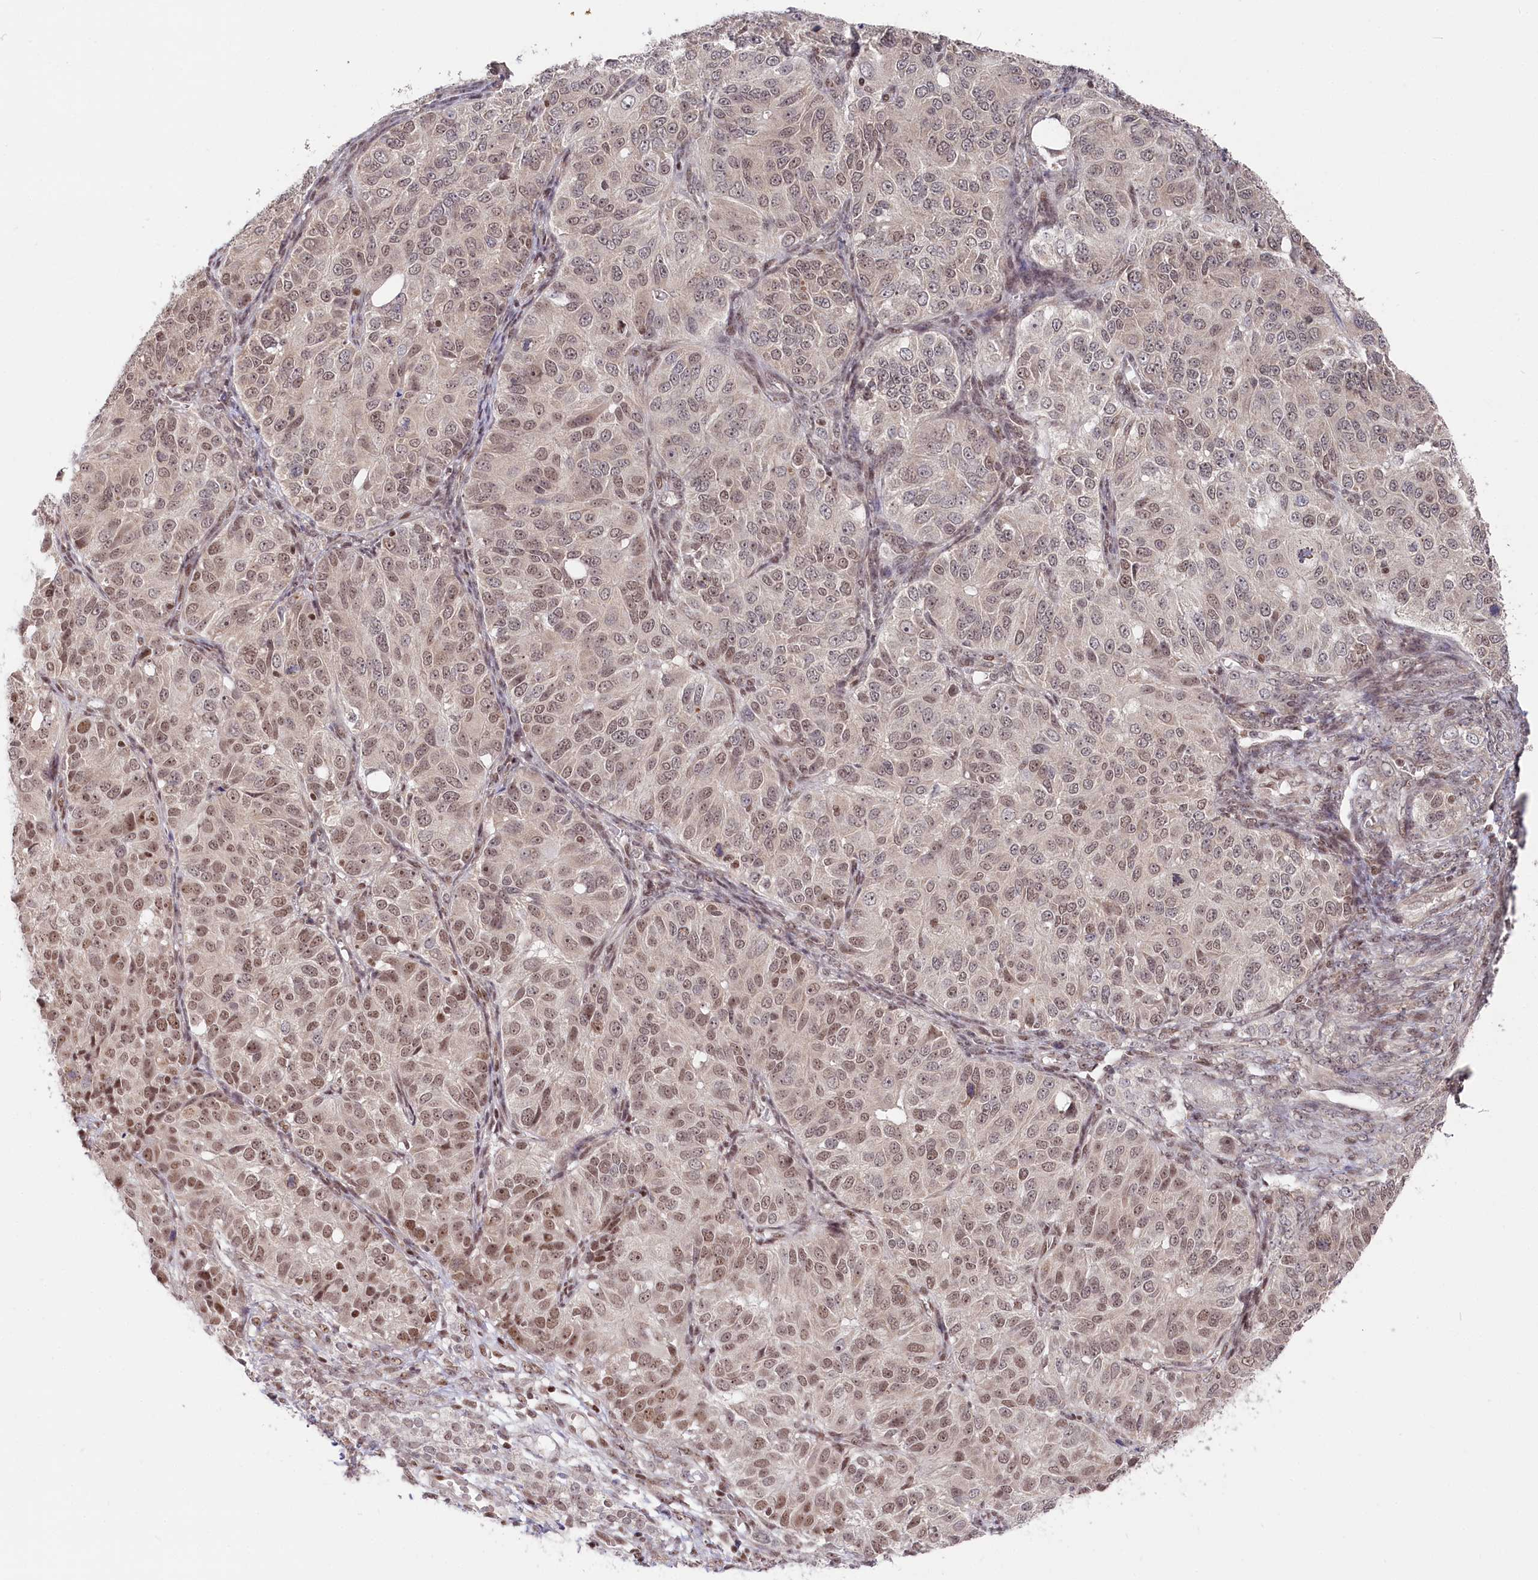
{"staining": {"intensity": "moderate", "quantity": "25%-75%", "location": "nuclear"}, "tissue": "ovarian cancer", "cell_type": "Tumor cells", "image_type": "cancer", "snomed": [{"axis": "morphology", "description": "Carcinoma, endometroid"}, {"axis": "topography", "description": "Ovary"}], "caption": "Endometroid carcinoma (ovarian) stained with DAB (3,3'-diaminobenzidine) IHC reveals medium levels of moderate nuclear staining in about 25%-75% of tumor cells.", "gene": "CGGBP1", "patient": {"sex": "female", "age": 51}}